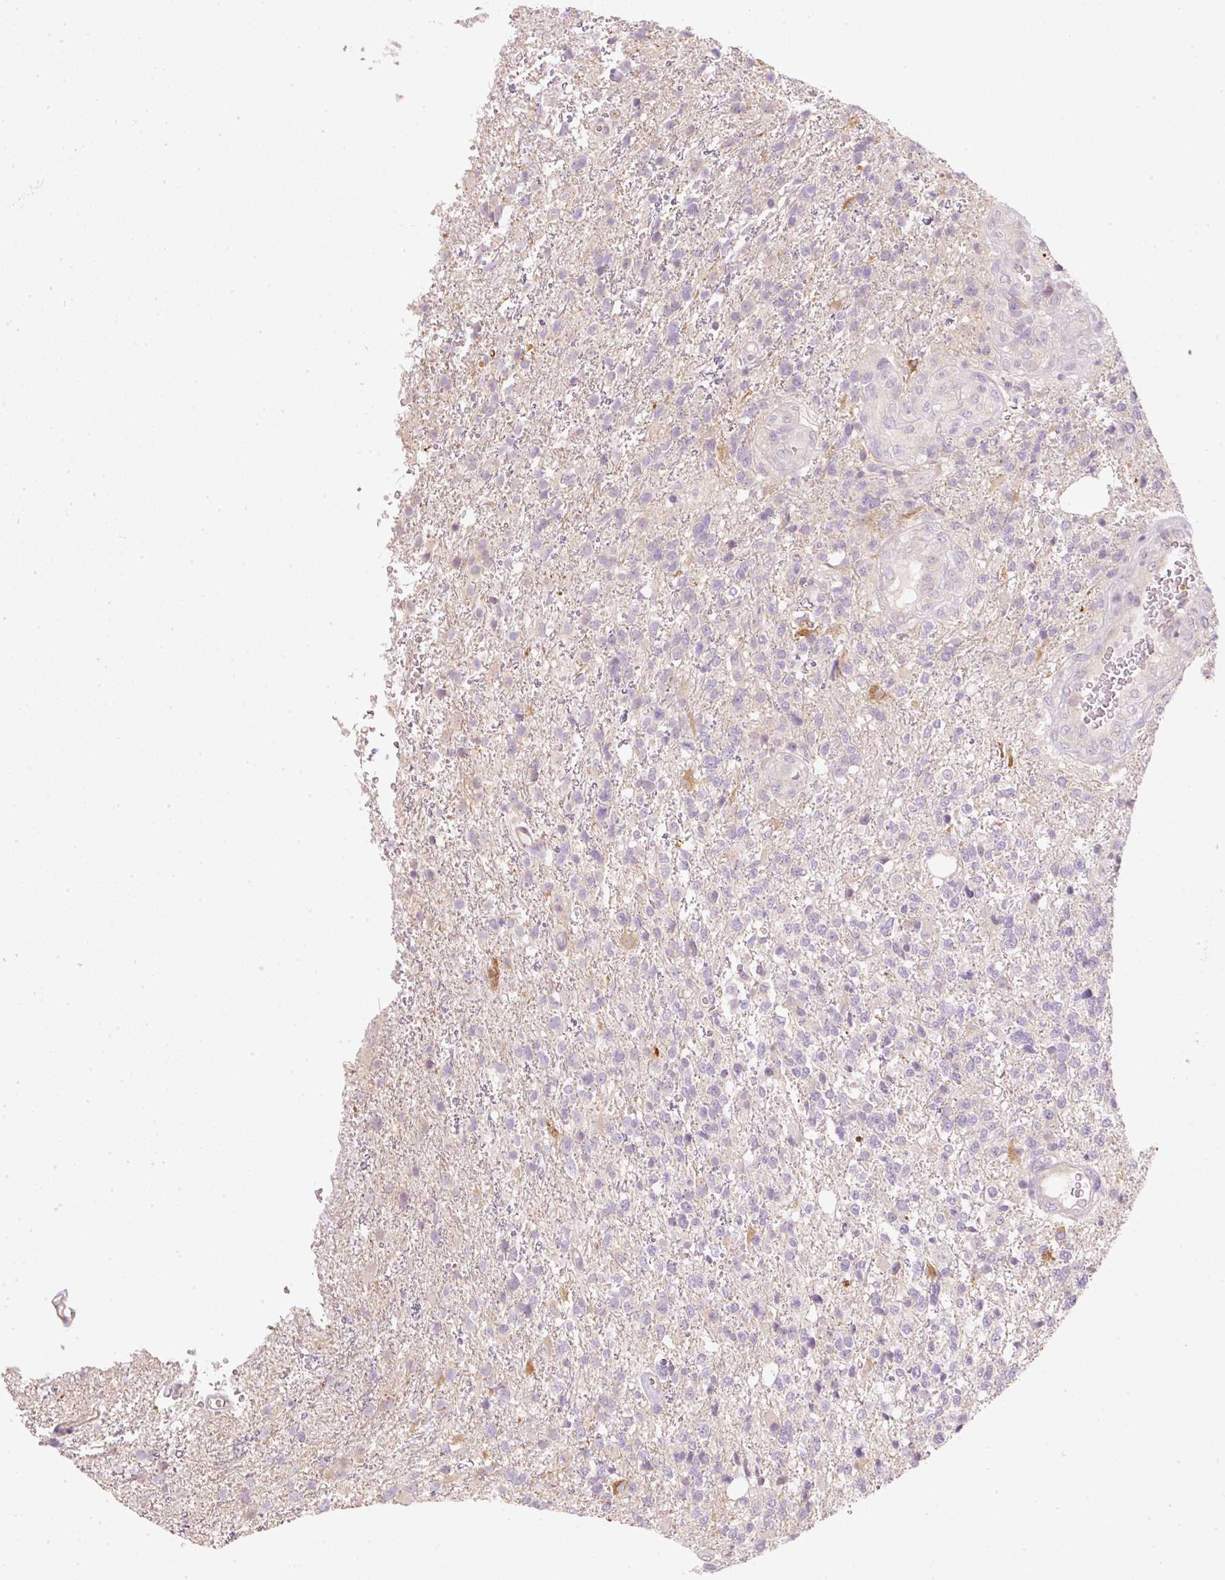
{"staining": {"intensity": "negative", "quantity": "none", "location": "none"}, "tissue": "glioma", "cell_type": "Tumor cells", "image_type": "cancer", "snomed": [{"axis": "morphology", "description": "Glioma, malignant, High grade"}, {"axis": "topography", "description": "Brain"}], "caption": "Glioma was stained to show a protein in brown. There is no significant staining in tumor cells.", "gene": "CTTNBP2", "patient": {"sex": "male", "age": 56}}